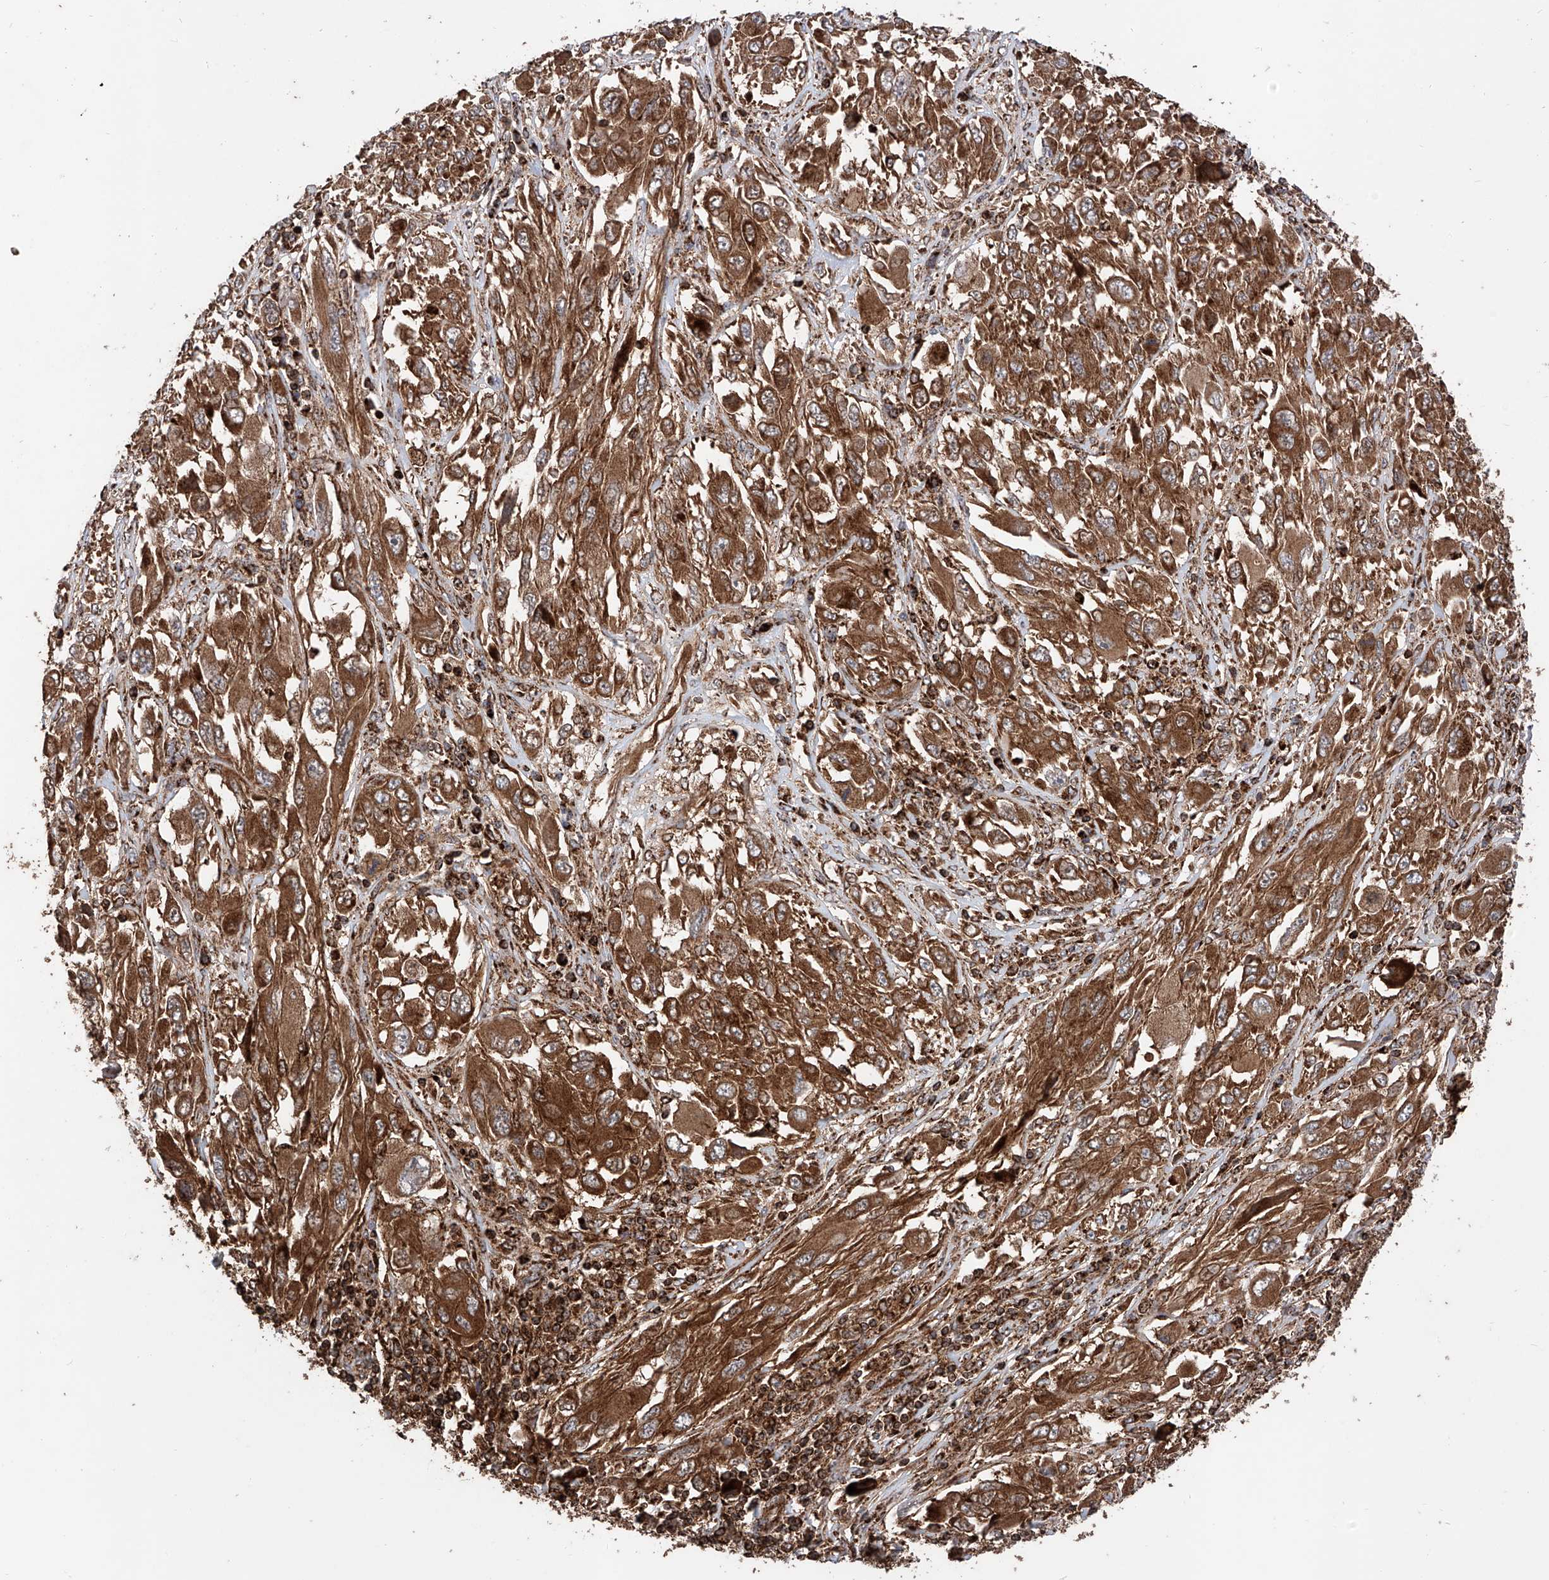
{"staining": {"intensity": "strong", "quantity": ">75%", "location": "cytoplasmic/membranous"}, "tissue": "melanoma", "cell_type": "Tumor cells", "image_type": "cancer", "snomed": [{"axis": "morphology", "description": "Malignant melanoma, NOS"}, {"axis": "topography", "description": "Skin"}], "caption": "Strong cytoplasmic/membranous protein staining is appreciated in approximately >75% of tumor cells in malignant melanoma.", "gene": "PISD", "patient": {"sex": "female", "age": 91}}